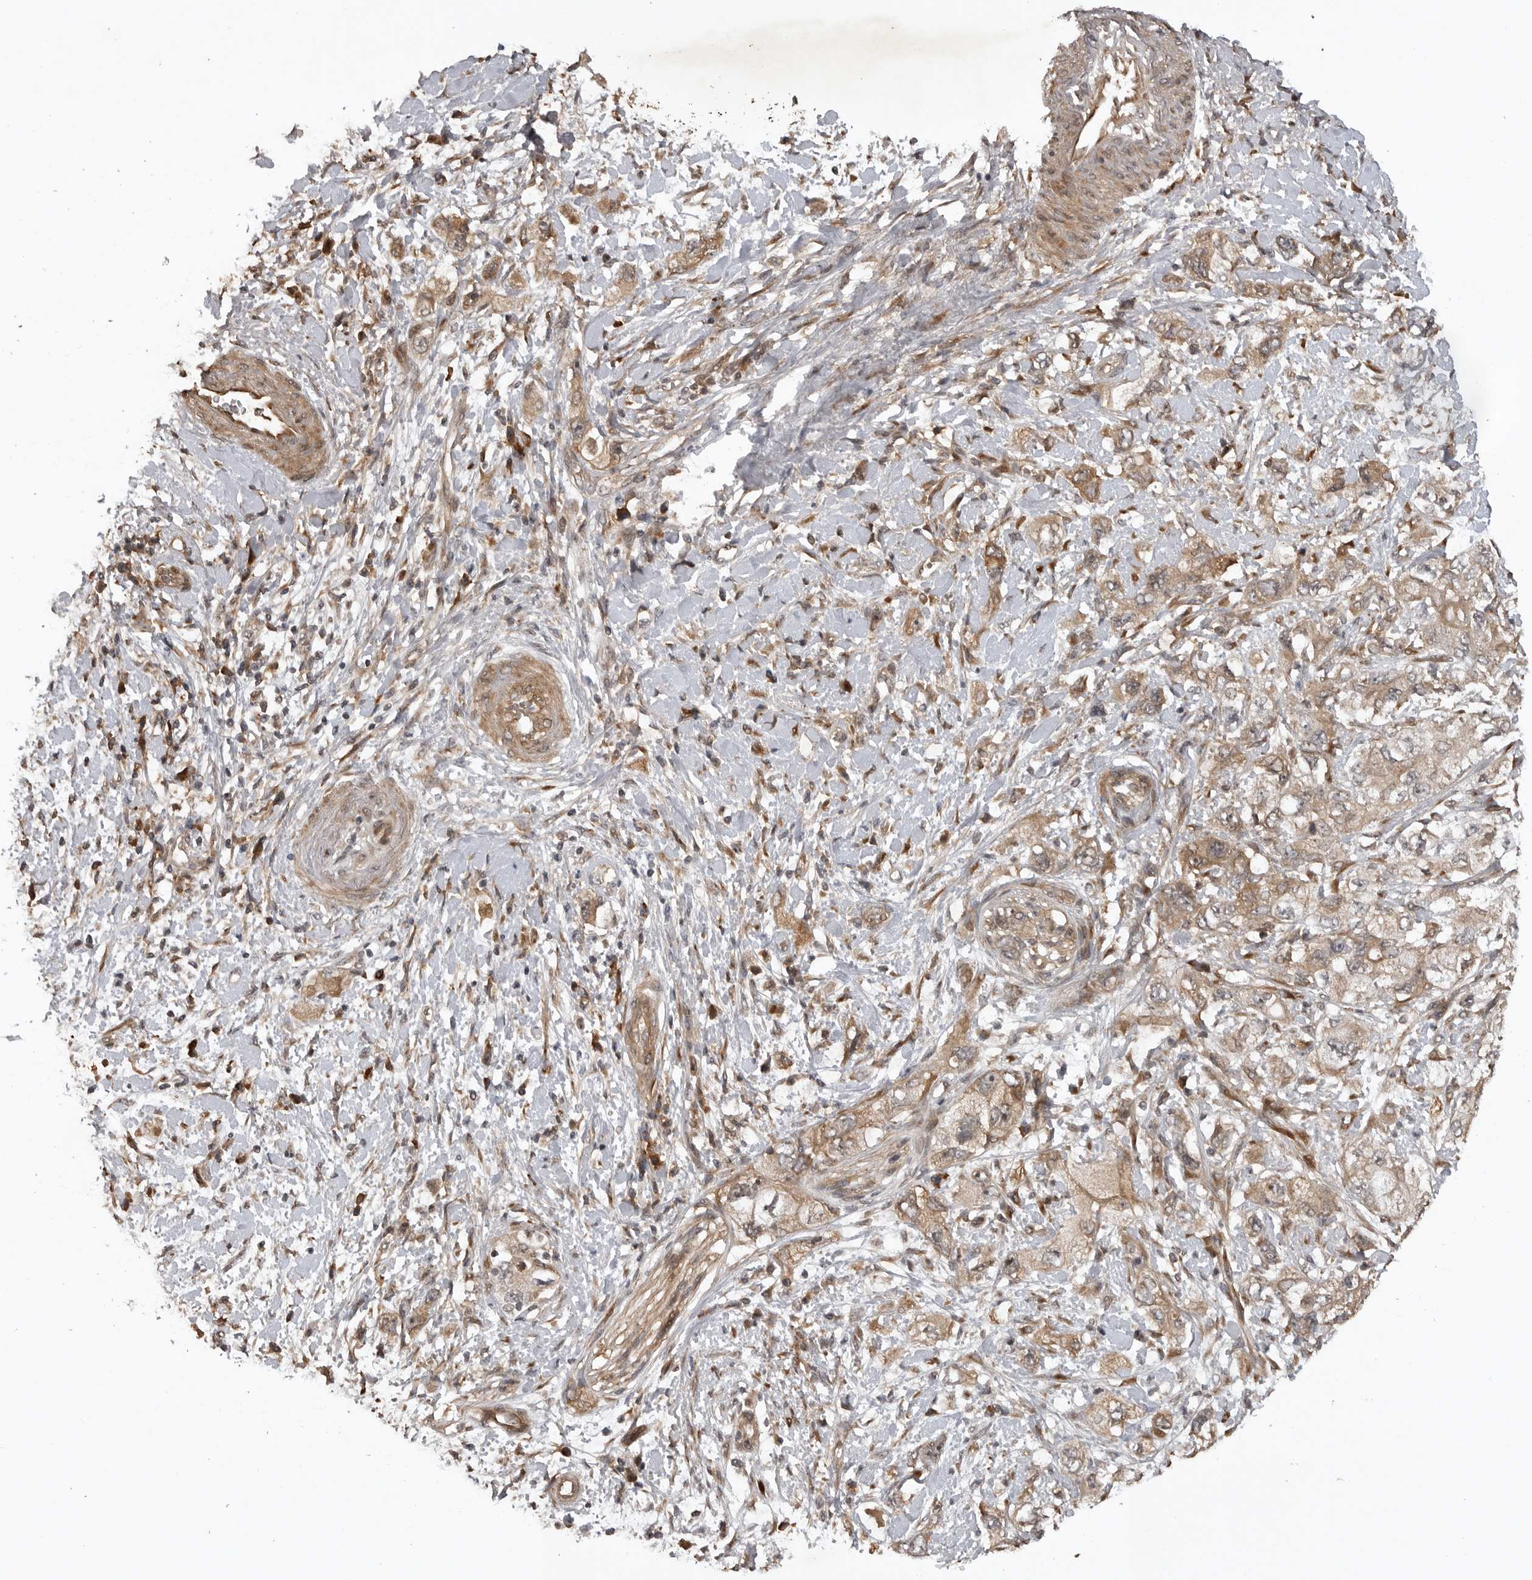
{"staining": {"intensity": "moderate", "quantity": ">75%", "location": "cytoplasmic/membranous"}, "tissue": "pancreatic cancer", "cell_type": "Tumor cells", "image_type": "cancer", "snomed": [{"axis": "morphology", "description": "Adenocarcinoma, NOS"}, {"axis": "topography", "description": "Pancreas"}], "caption": "A histopathology image showing moderate cytoplasmic/membranous positivity in about >75% of tumor cells in pancreatic cancer (adenocarcinoma), as visualized by brown immunohistochemical staining.", "gene": "AKAP7", "patient": {"sex": "female", "age": 73}}